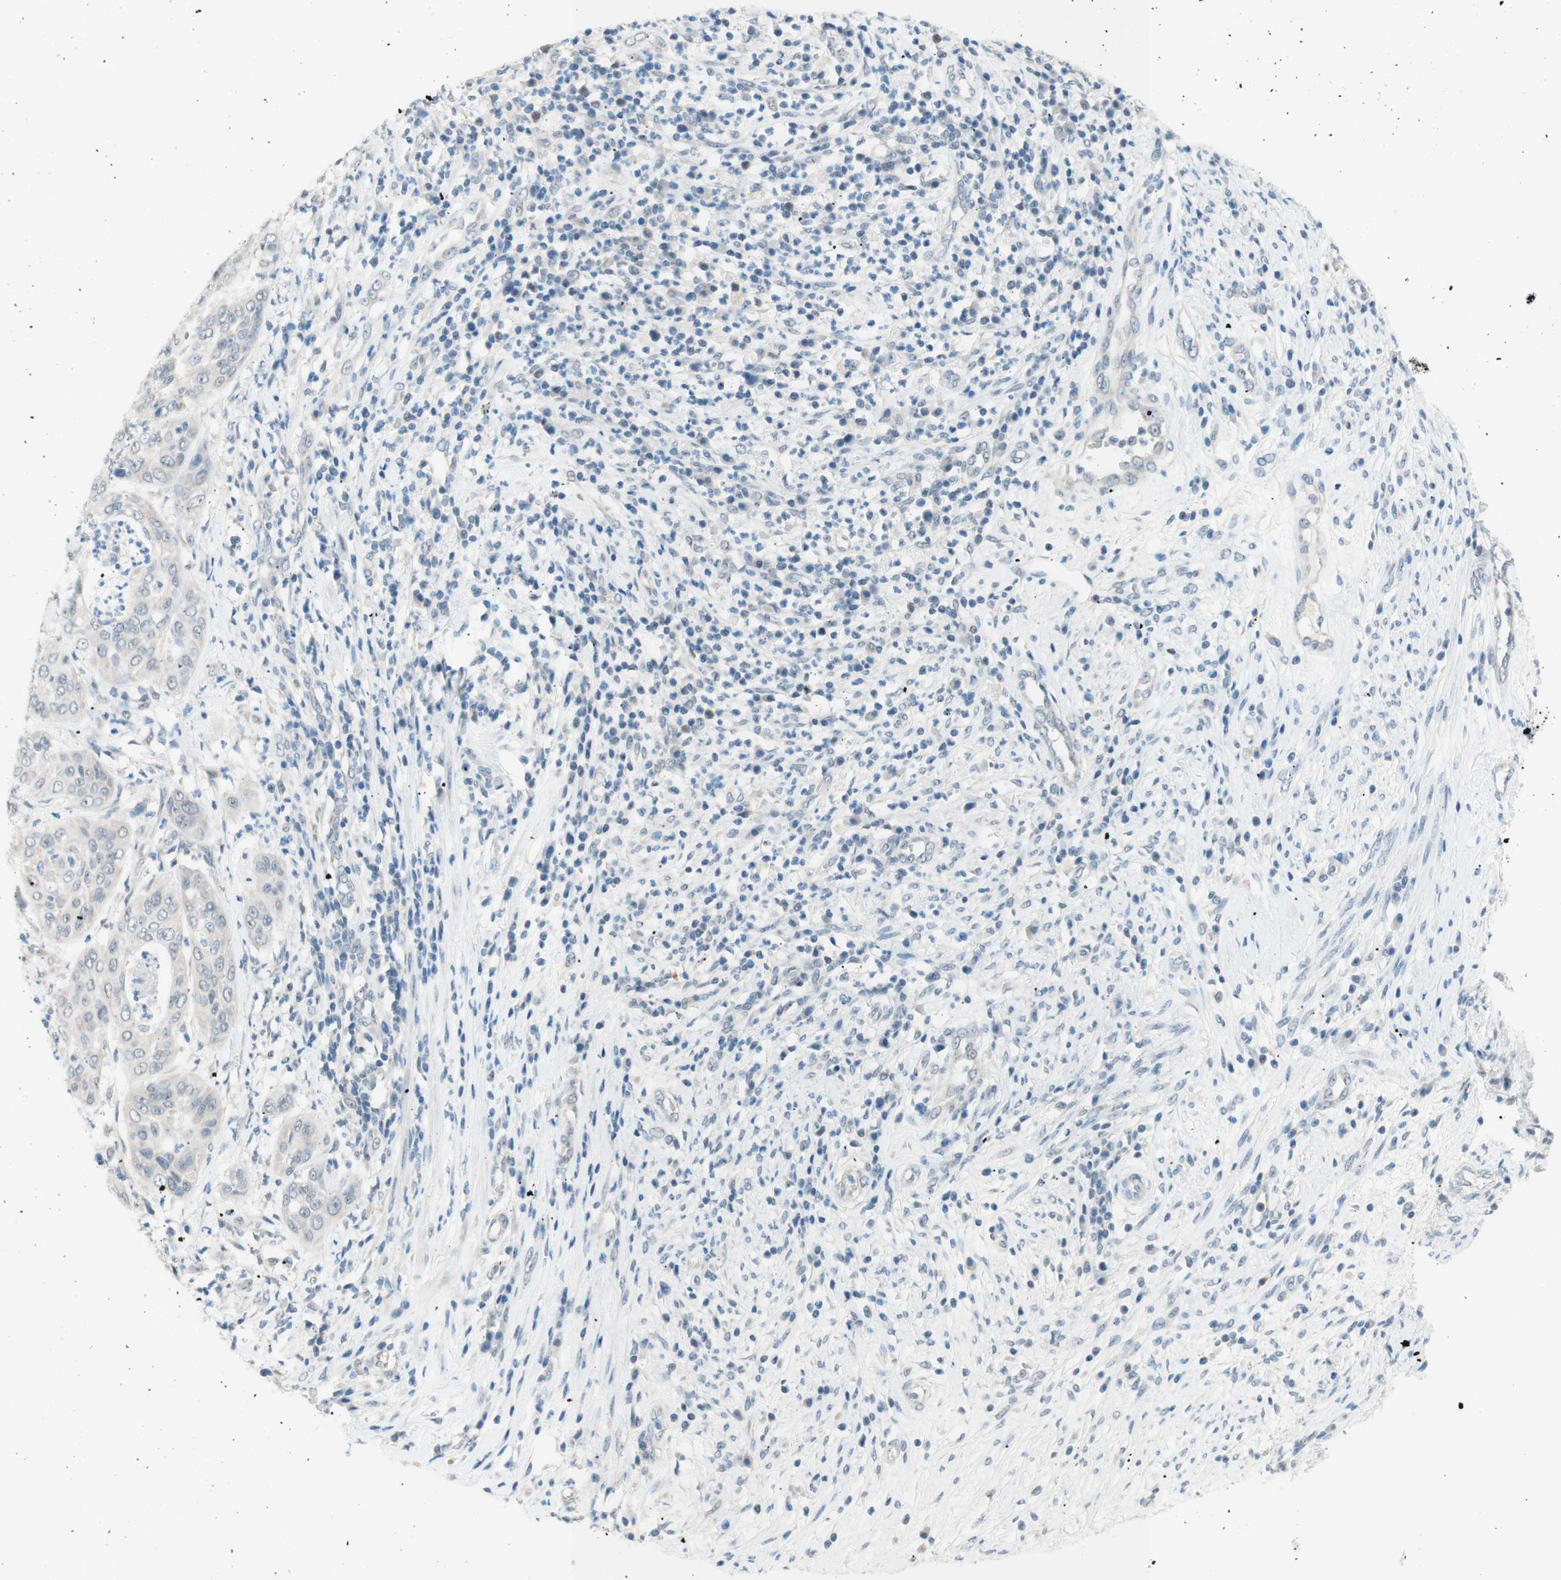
{"staining": {"intensity": "negative", "quantity": "none", "location": "none"}, "tissue": "cervical cancer", "cell_type": "Tumor cells", "image_type": "cancer", "snomed": [{"axis": "morphology", "description": "Normal tissue, NOS"}, {"axis": "morphology", "description": "Squamous cell carcinoma, NOS"}, {"axis": "topography", "description": "Cervix"}], "caption": "DAB immunohistochemical staining of human cervical cancer demonstrates no significant positivity in tumor cells.", "gene": "JPH1", "patient": {"sex": "female", "age": 39}}